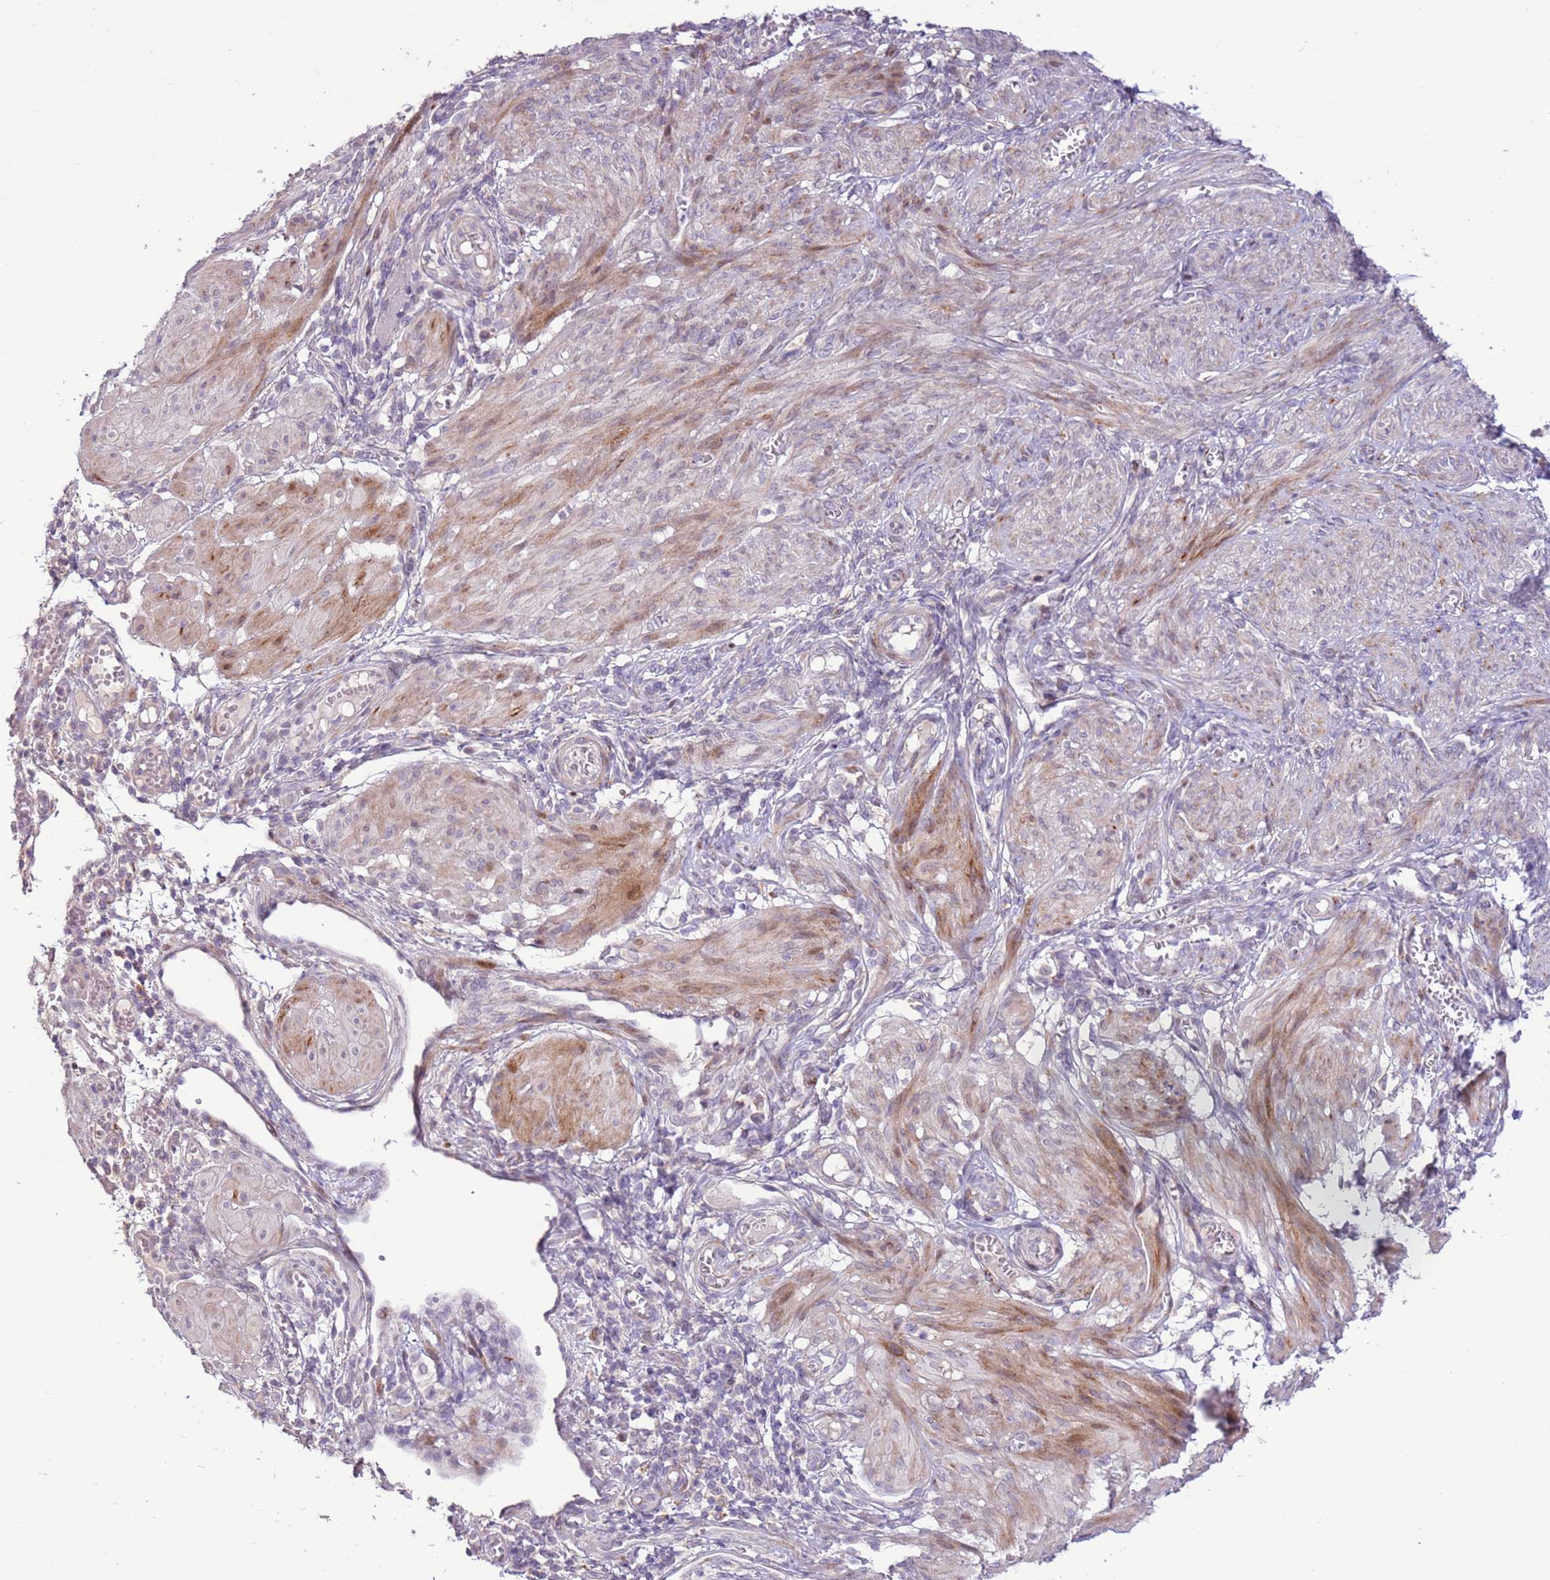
{"staining": {"intensity": "moderate", "quantity": "25%-75%", "location": "cytoplasmic/membranous,nuclear"}, "tissue": "smooth muscle", "cell_type": "Smooth muscle cells", "image_type": "normal", "snomed": [{"axis": "morphology", "description": "Normal tissue, NOS"}, {"axis": "topography", "description": "Smooth muscle"}], "caption": "Protein staining of benign smooth muscle reveals moderate cytoplasmic/membranous,nuclear staining in approximately 25%-75% of smooth muscle cells.", "gene": "LGI4", "patient": {"sex": "female", "age": 39}}